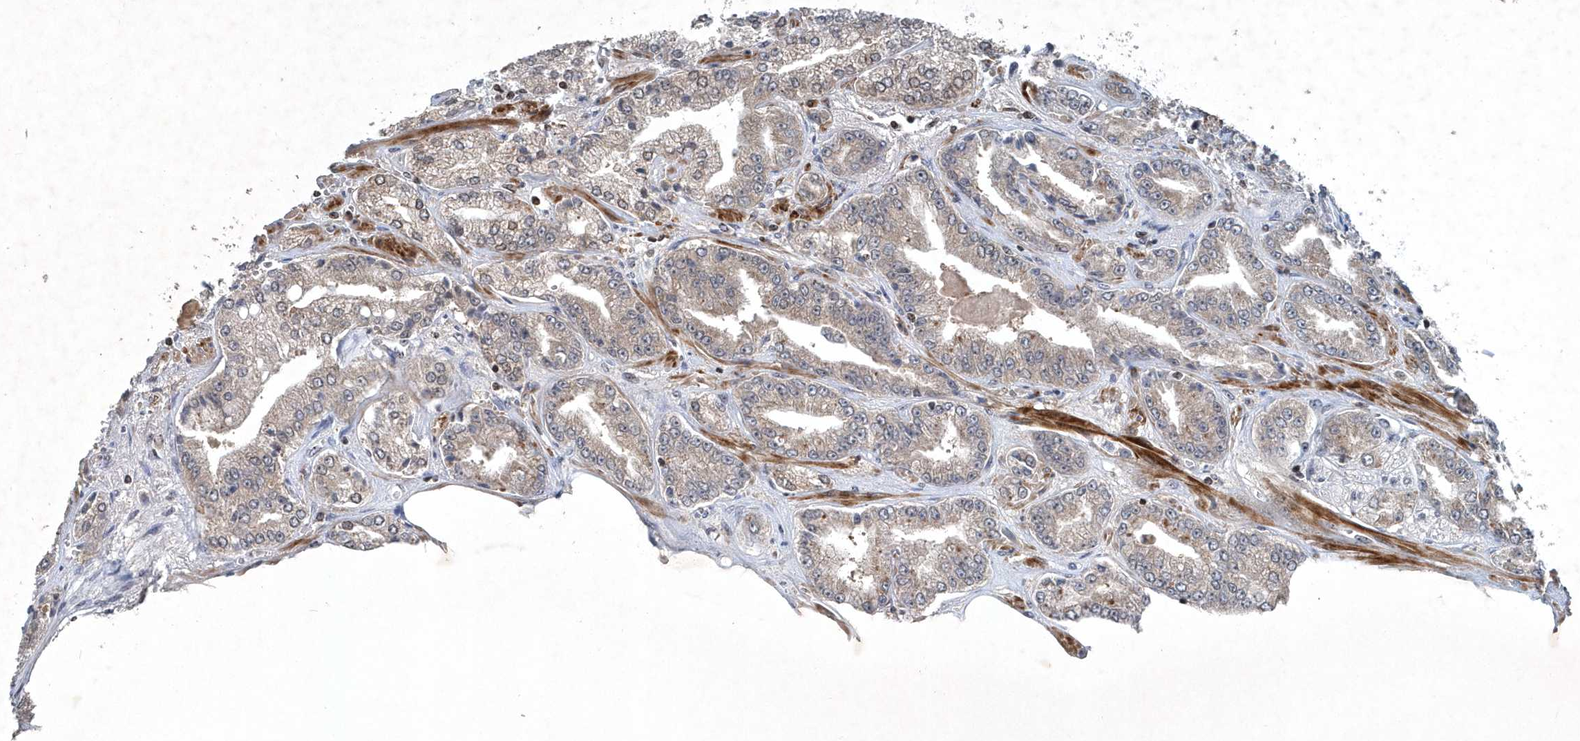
{"staining": {"intensity": "weak", "quantity": "25%-75%", "location": "cytoplasmic/membranous,nuclear"}, "tissue": "prostate cancer", "cell_type": "Tumor cells", "image_type": "cancer", "snomed": [{"axis": "morphology", "description": "Adenocarcinoma, High grade"}, {"axis": "topography", "description": "Prostate"}], "caption": "Immunohistochemistry image of neoplastic tissue: prostate cancer stained using immunohistochemistry shows low levels of weak protein expression localized specifically in the cytoplasmic/membranous and nuclear of tumor cells, appearing as a cytoplasmic/membranous and nuclear brown color.", "gene": "QTRT2", "patient": {"sex": "male", "age": 71}}